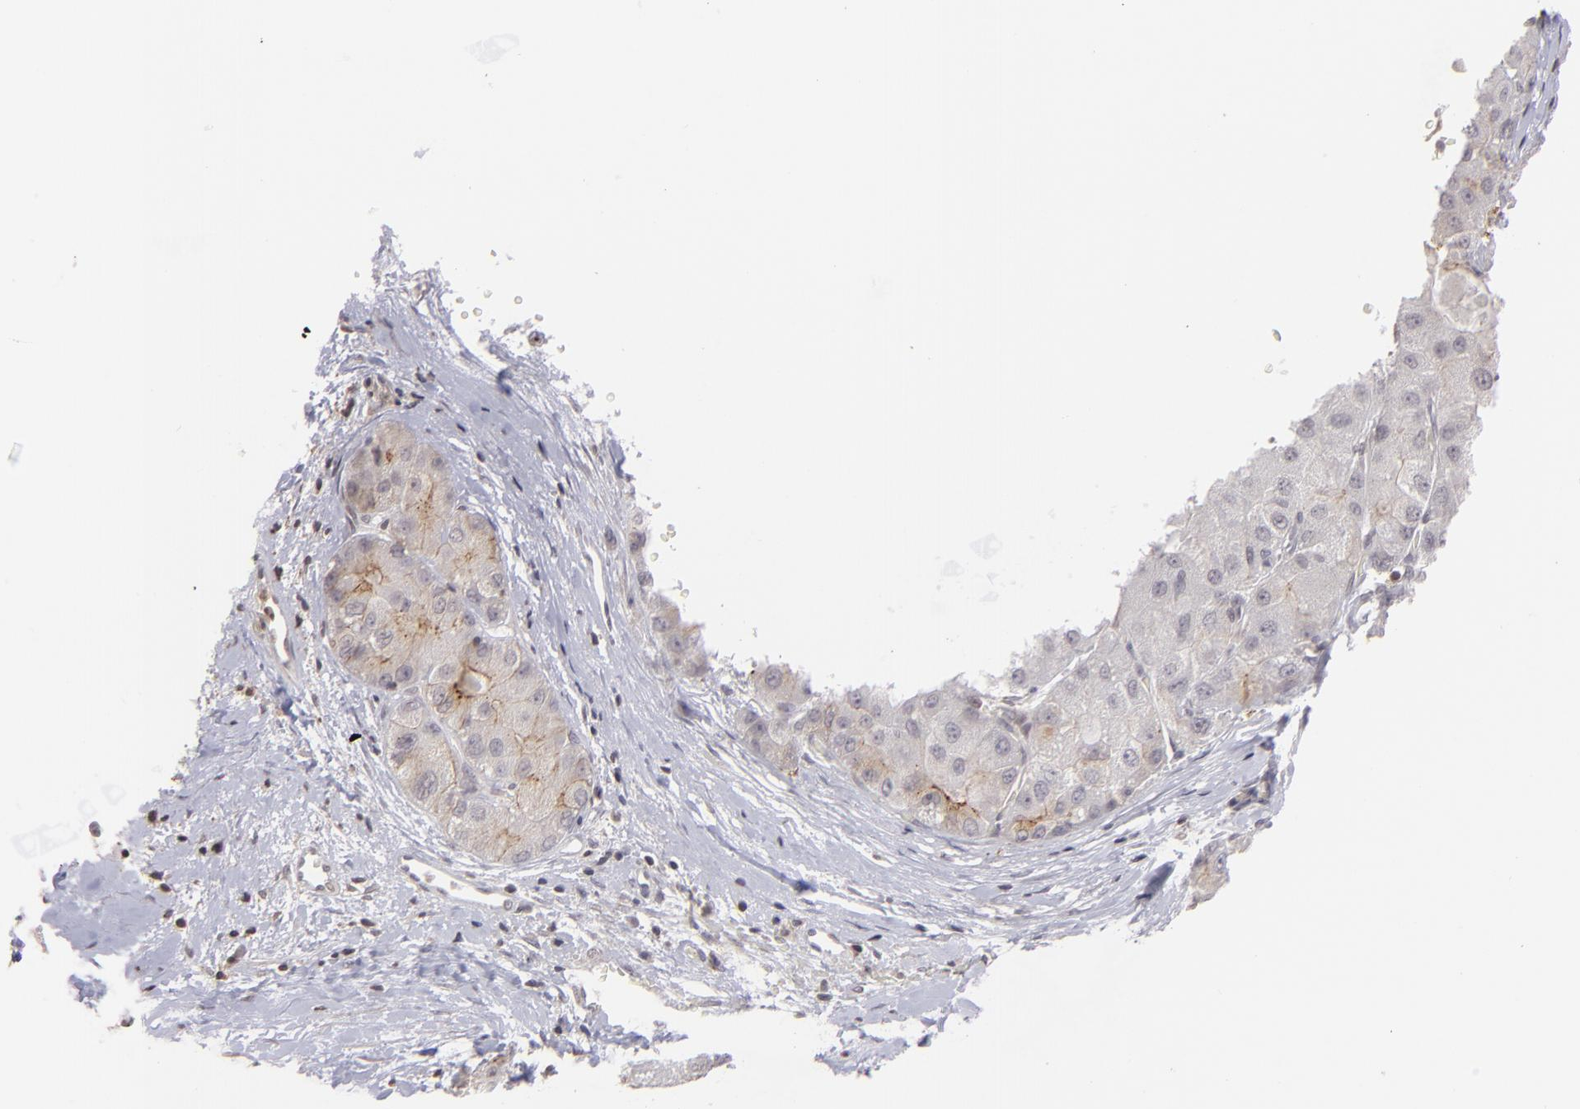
{"staining": {"intensity": "negative", "quantity": "none", "location": "none"}, "tissue": "liver cancer", "cell_type": "Tumor cells", "image_type": "cancer", "snomed": [{"axis": "morphology", "description": "Carcinoma, Hepatocellular, NOS"}, {"axis": "topography", "description": "Liver"}], "caption": "Immunohistochemical staining of human hepatocellular carcinoma (liver) shows no significant positivity in tumor cells.", "gene": "CLDN2", "patient": {"sex": "male", "age": 80}}